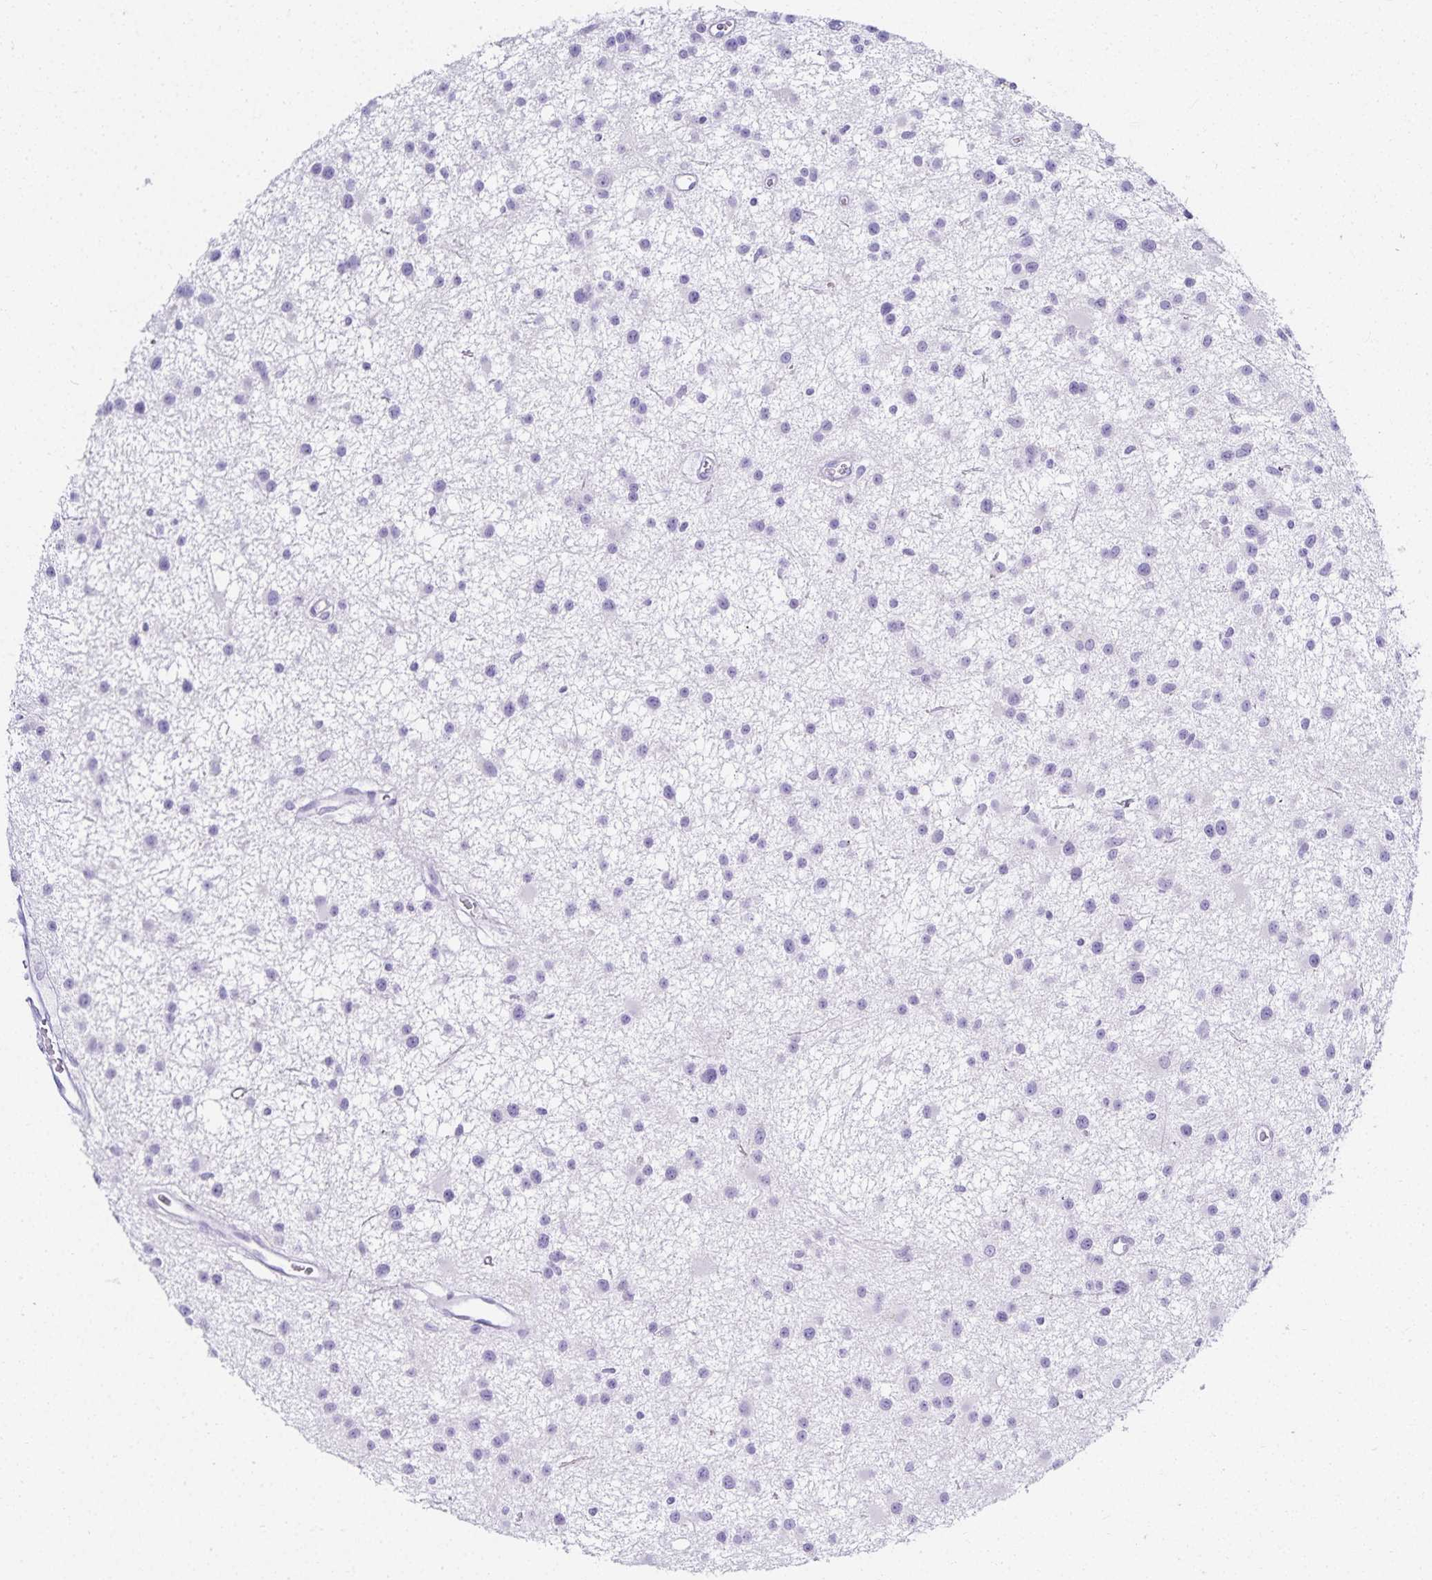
{"staining": {"intensity": "negative", "quantity": "none", "location": "none"}, "tissue": "glioma", "cell_type": "Tumor cells", "image_type": "cancer", "snomed": [{"axis": "morphology", "description": "Glioma, malignant, Low grade"}, {"axis": "topography", "description": "Brain"}], "caption": "High magnification brightfield microscopy of malignant low-grade glioma stained with DAB (3,3'-diaminobenzidine) (brown) and counterstained with hematoxylin (blue): tumor cells show no significant staining.", "gene": "GP2", "patient": {"sex": "male", "age": 43}}